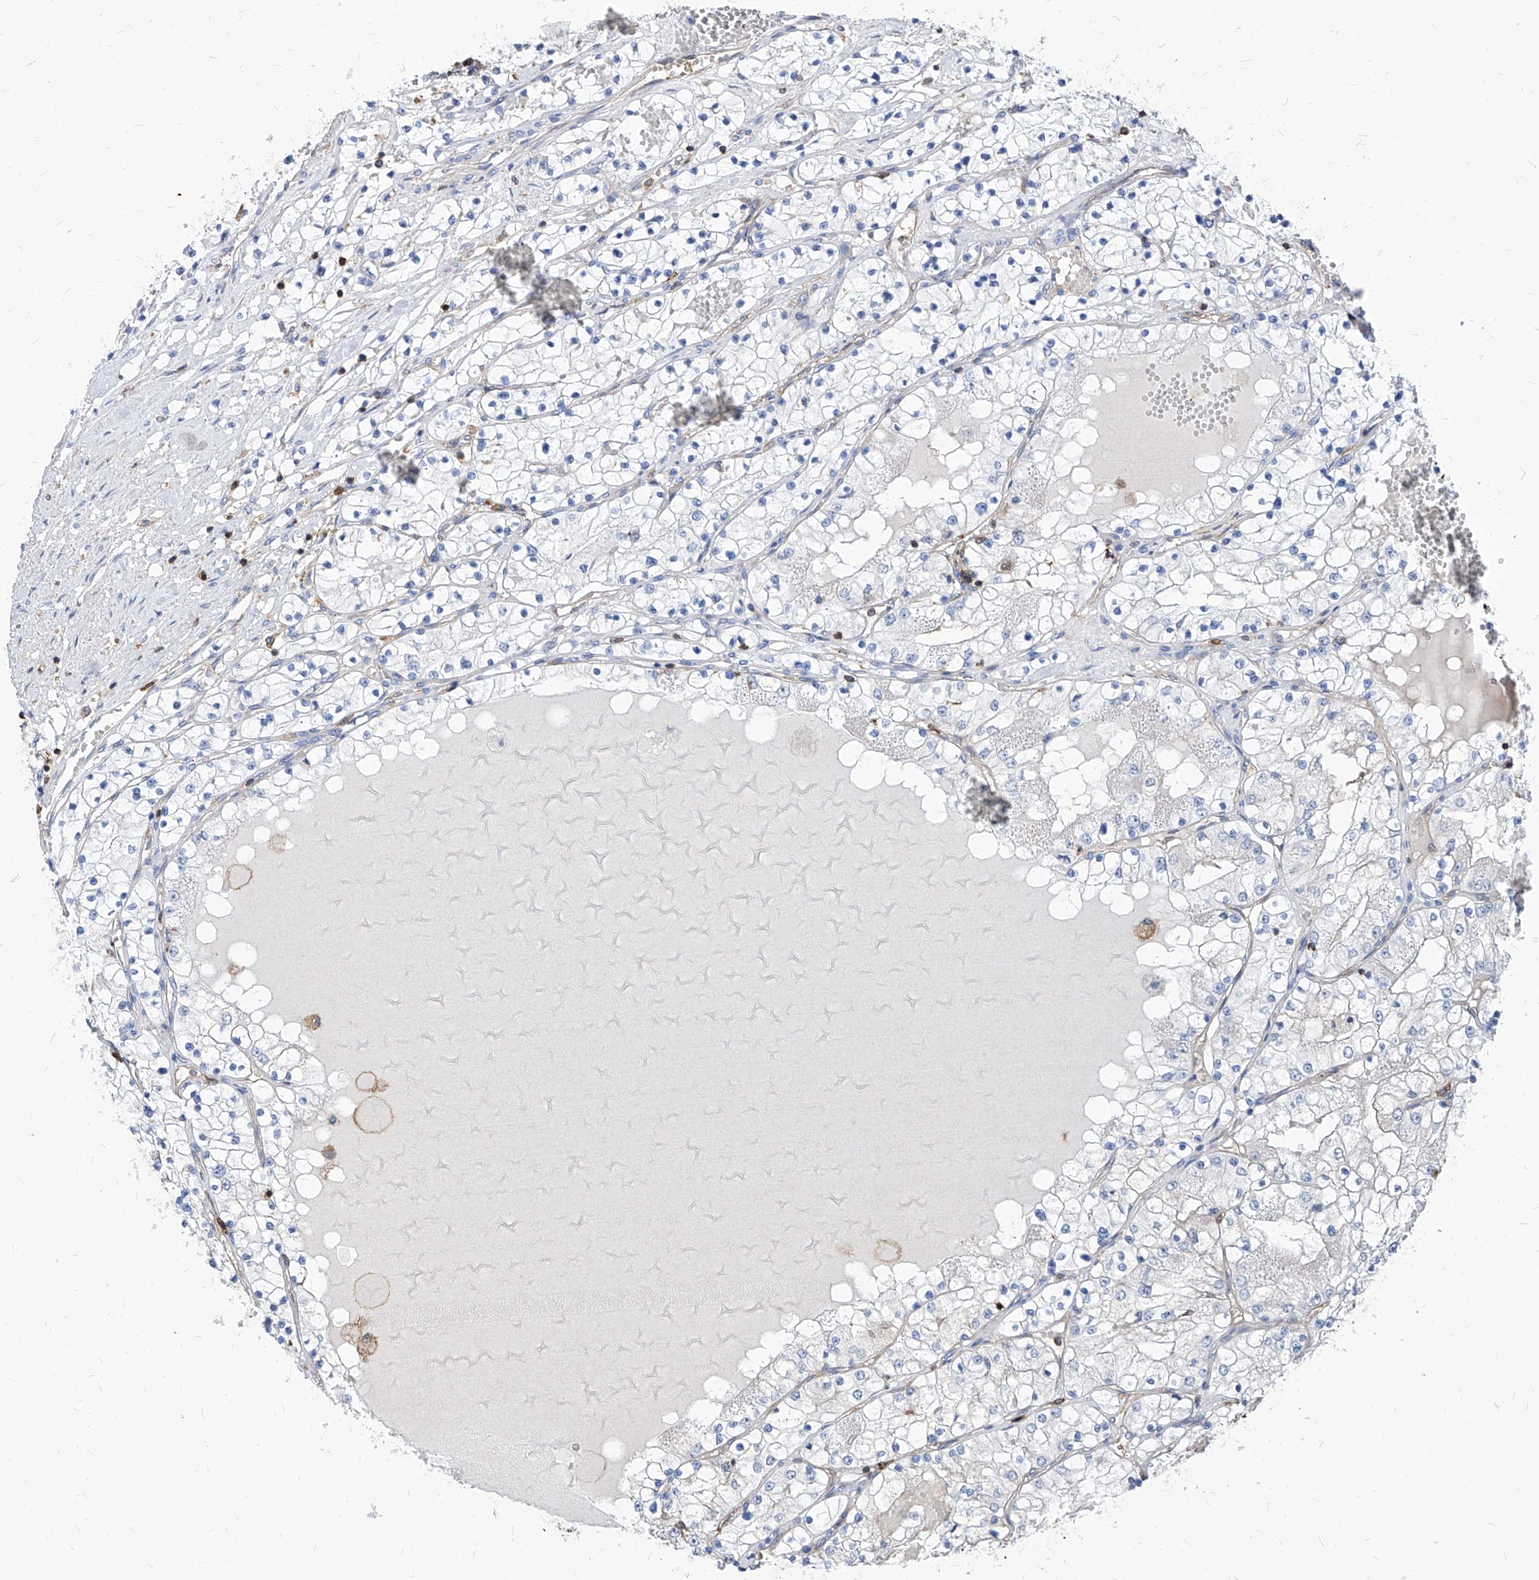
{"staining": {"intensity": "negative", "quantity": "none", "location": "none"}, "tissue": "renal cancer", "cell_type": "Tumor cells", "image_type": "cancer", "snomed": [{"axis": "morphology", "description": "Normal tissue, NOS"}, {"axis": "morphology", "description": "Adenocarcinoma, NOS"}, {"axis": "topography", "description": "Kidney"}], "caption": "This photomicrograph is of adenocarcinoma (renal) stained with immunohistochemistry to label a protein in brown with the nuclei are counter-stained blue. There is no staining in tumor cells.", "gene": "ABRACL", "patient": {"sex": "male", "age": 68}}